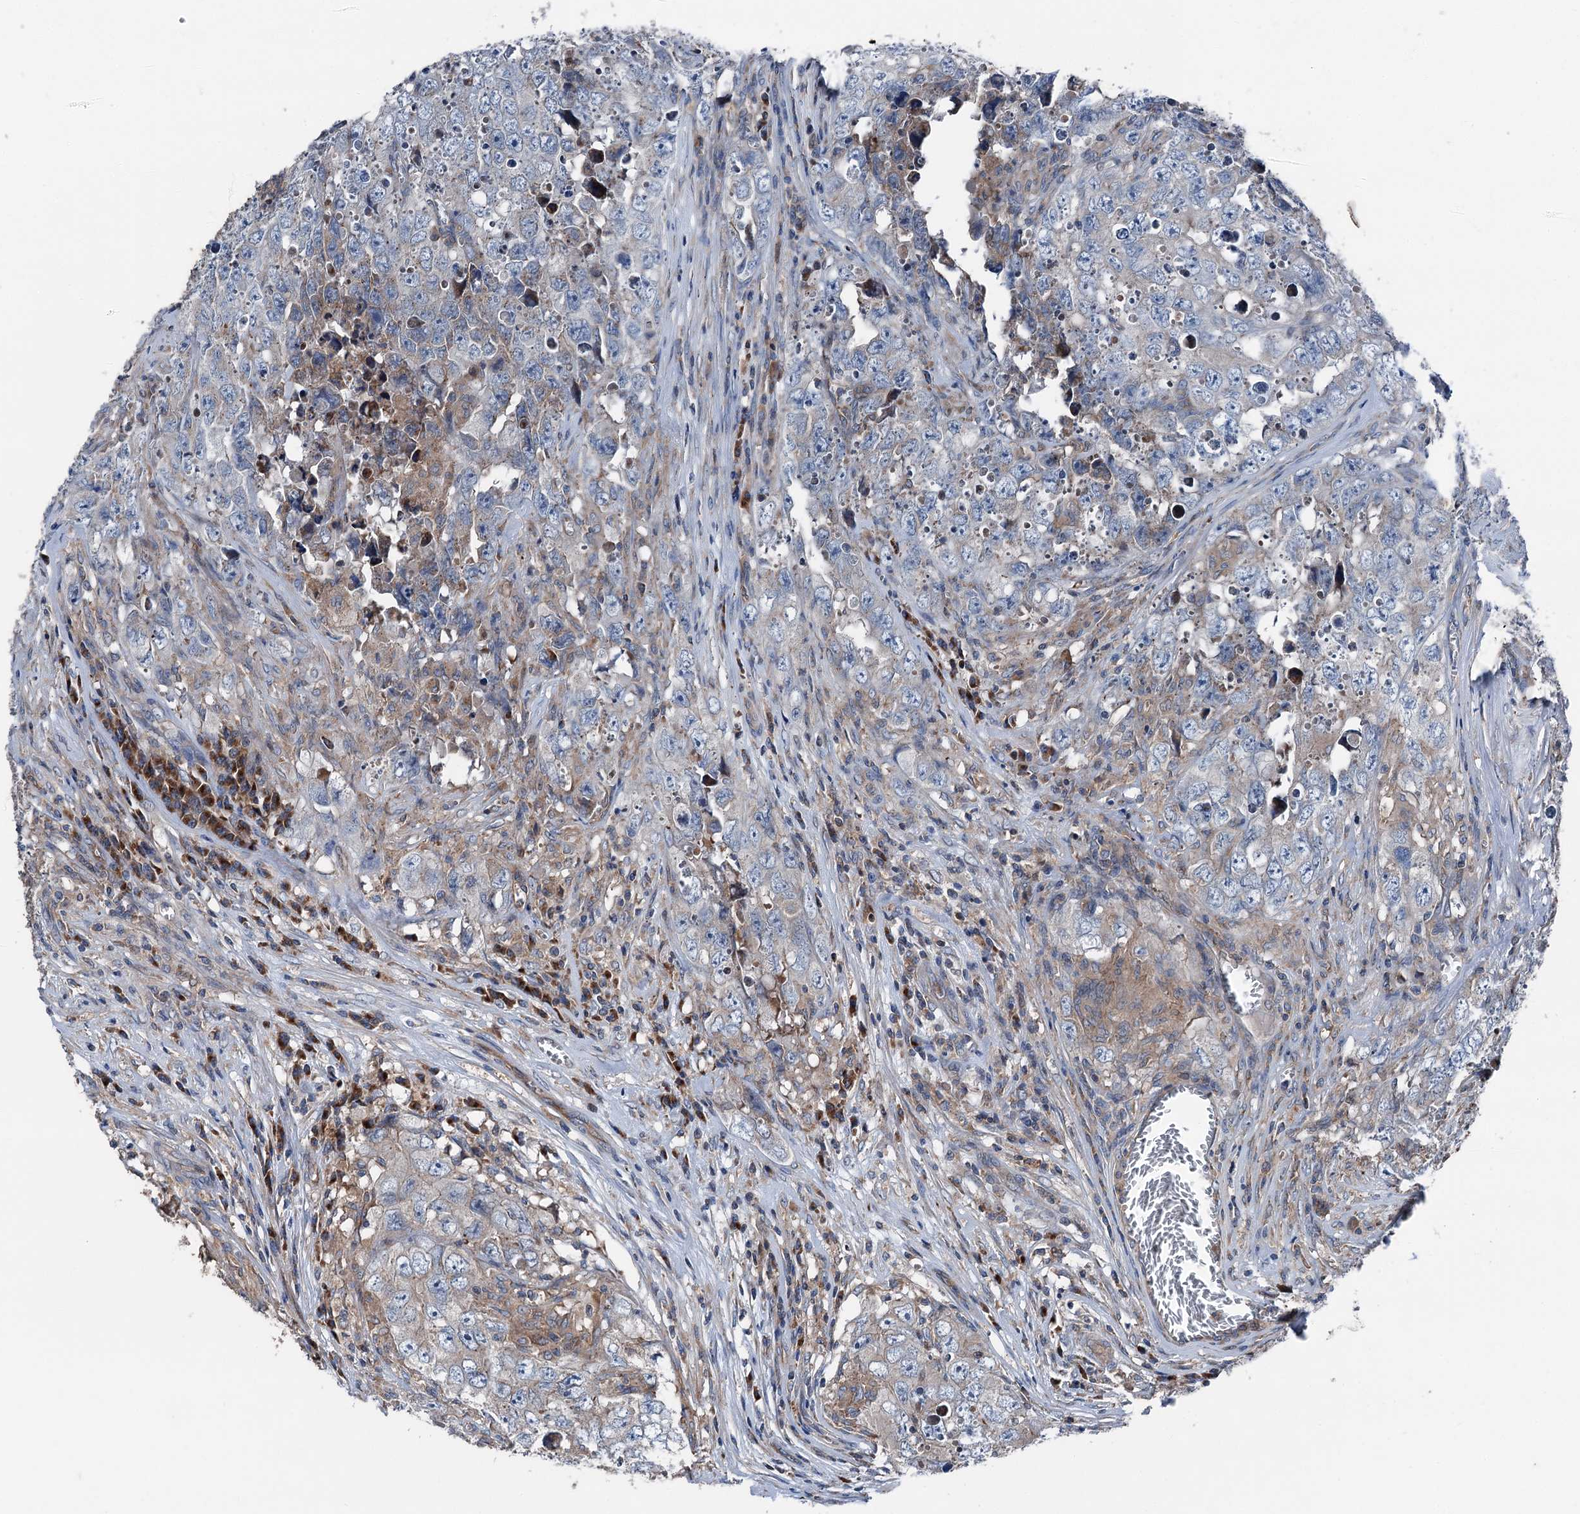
{"staining": {"intensity": "weak", "quantity": "<25%", "location": "cytoplasmic/membranous"}, "tissue": "testis cancer", "cell_type": "Tumor cells", "image_type": "cancer", "snomed": [{"axis": "morphology", "description": "Seminoma, NOS"}, {"axis": "morphology", "description": "Carcinoma, Embryonal, NOS"}, {"axis": "topography", "description": "Testis"}], "caption": "Testis cancer stained for a protein using immunohistochemistry shows no expression tumor cells.", "gene": "RUFY1", "patient": {"sex": "male", "age": 43}}